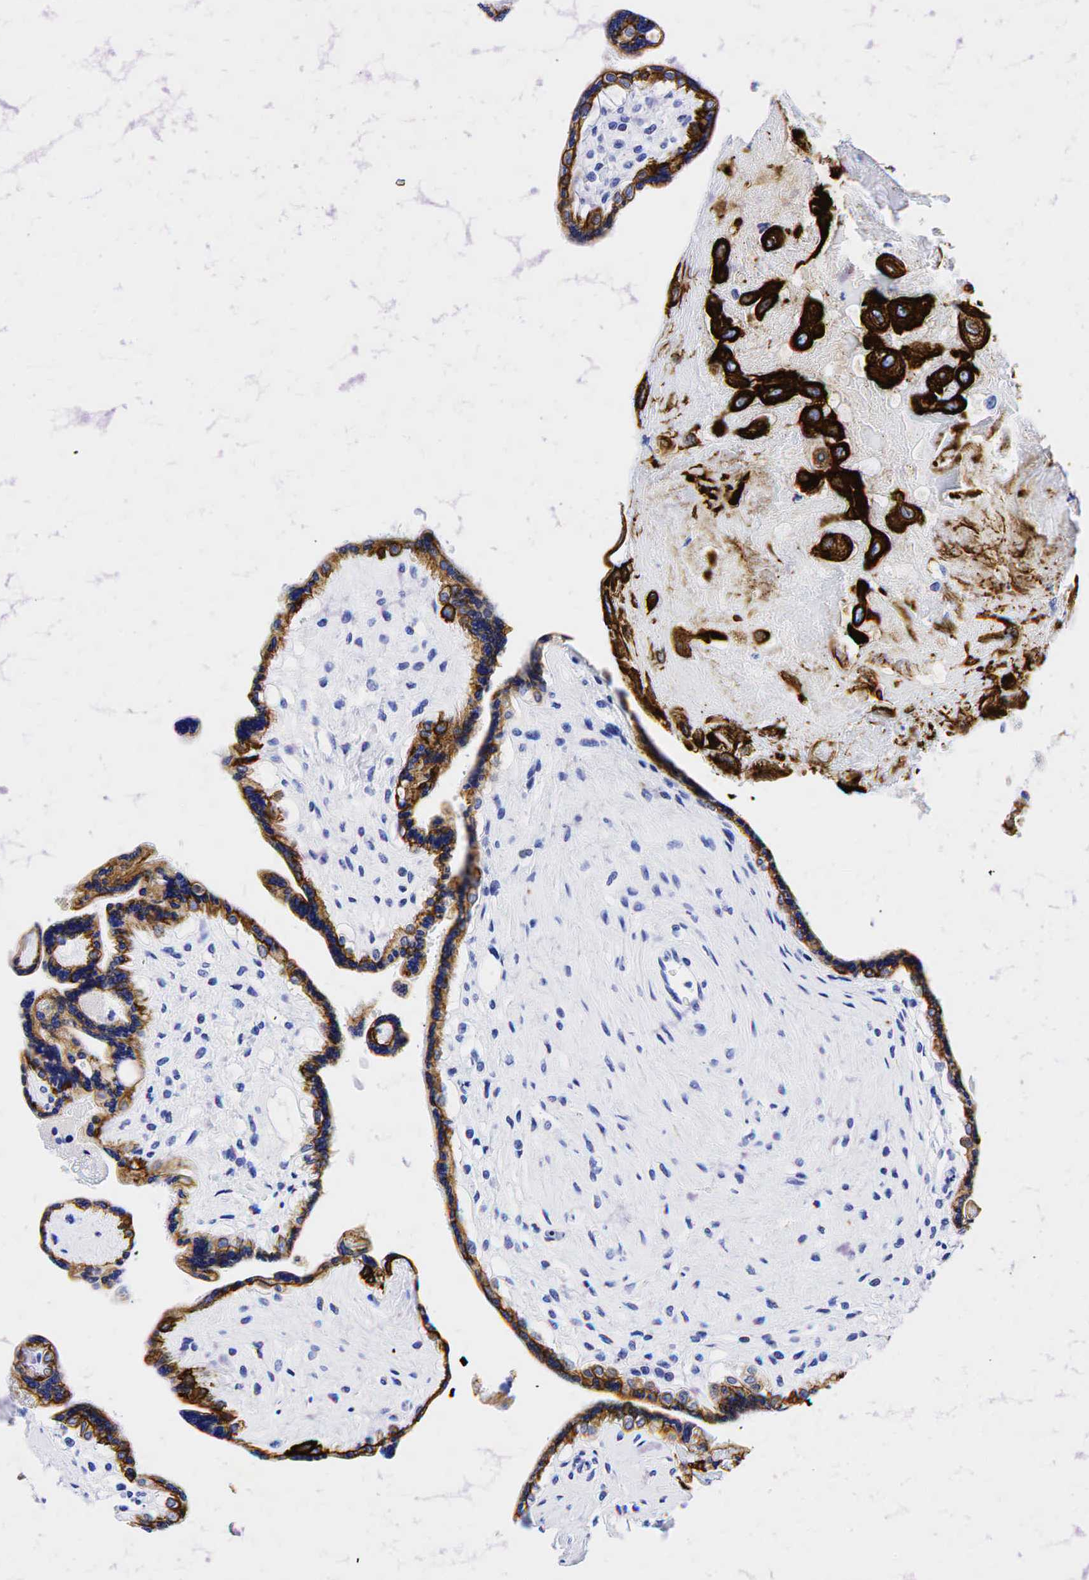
{"staining": {"intensity": "negative", "quantity": "none", "location": "none"}, "tissue": "placenta", "cell_type": "Decidual cells", "image_type": "normal", "snomed": [{"axis": "morphology", "description": "Normal tissue, NOS"}, {"axis": "topography", "description": "Placenta"}], "caption": "This histopathology image is of unremarkable placenta stained with immunohistochemistry to label a protein in brown with the nuclei are counter-stained blue. There is no expression in decidual cells. (DAB (3,3'-diaminobenzidine) immunohistochemistry, high magnification).", "gene": "KRT19", "patient": {"sex": "female", "age": 31}}